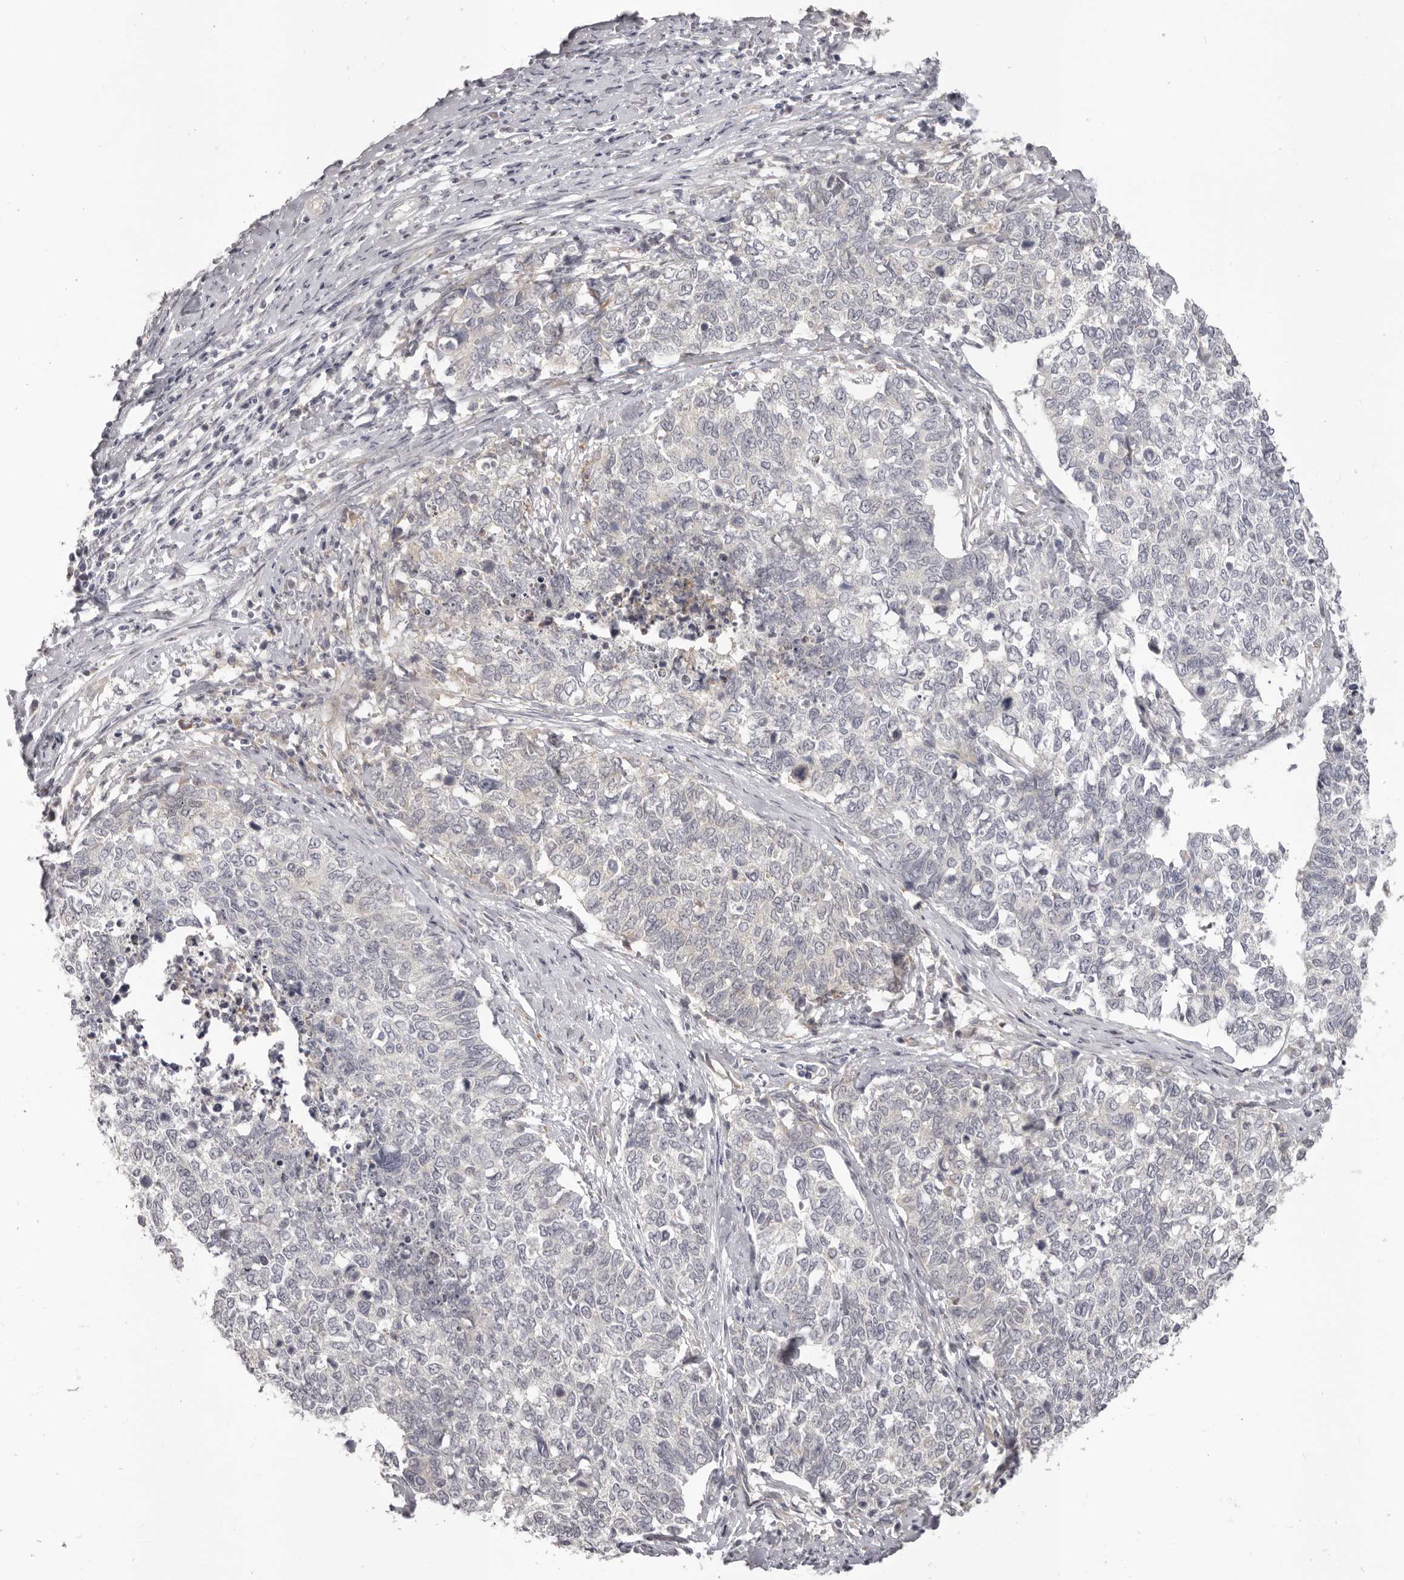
{"staining": {"intensity": "negative", "quantity": "none", "location": "none"}, "tissue": "cervical cancer", "cell_type": "Tumor cells", "image_type": "cancer", "snomed": [{"axis": "morphology", "description": "Squamous cell carcinoma, NOS"}, {"axis": "topography", "description": "Cervix"}], "caption": "Immunohistochemistry of human squamous cell carcinoma (cervical) shows no positivity in tumor cells.", "gene": "OTUD3", "patient": {"sex": "female", "age": 63}}